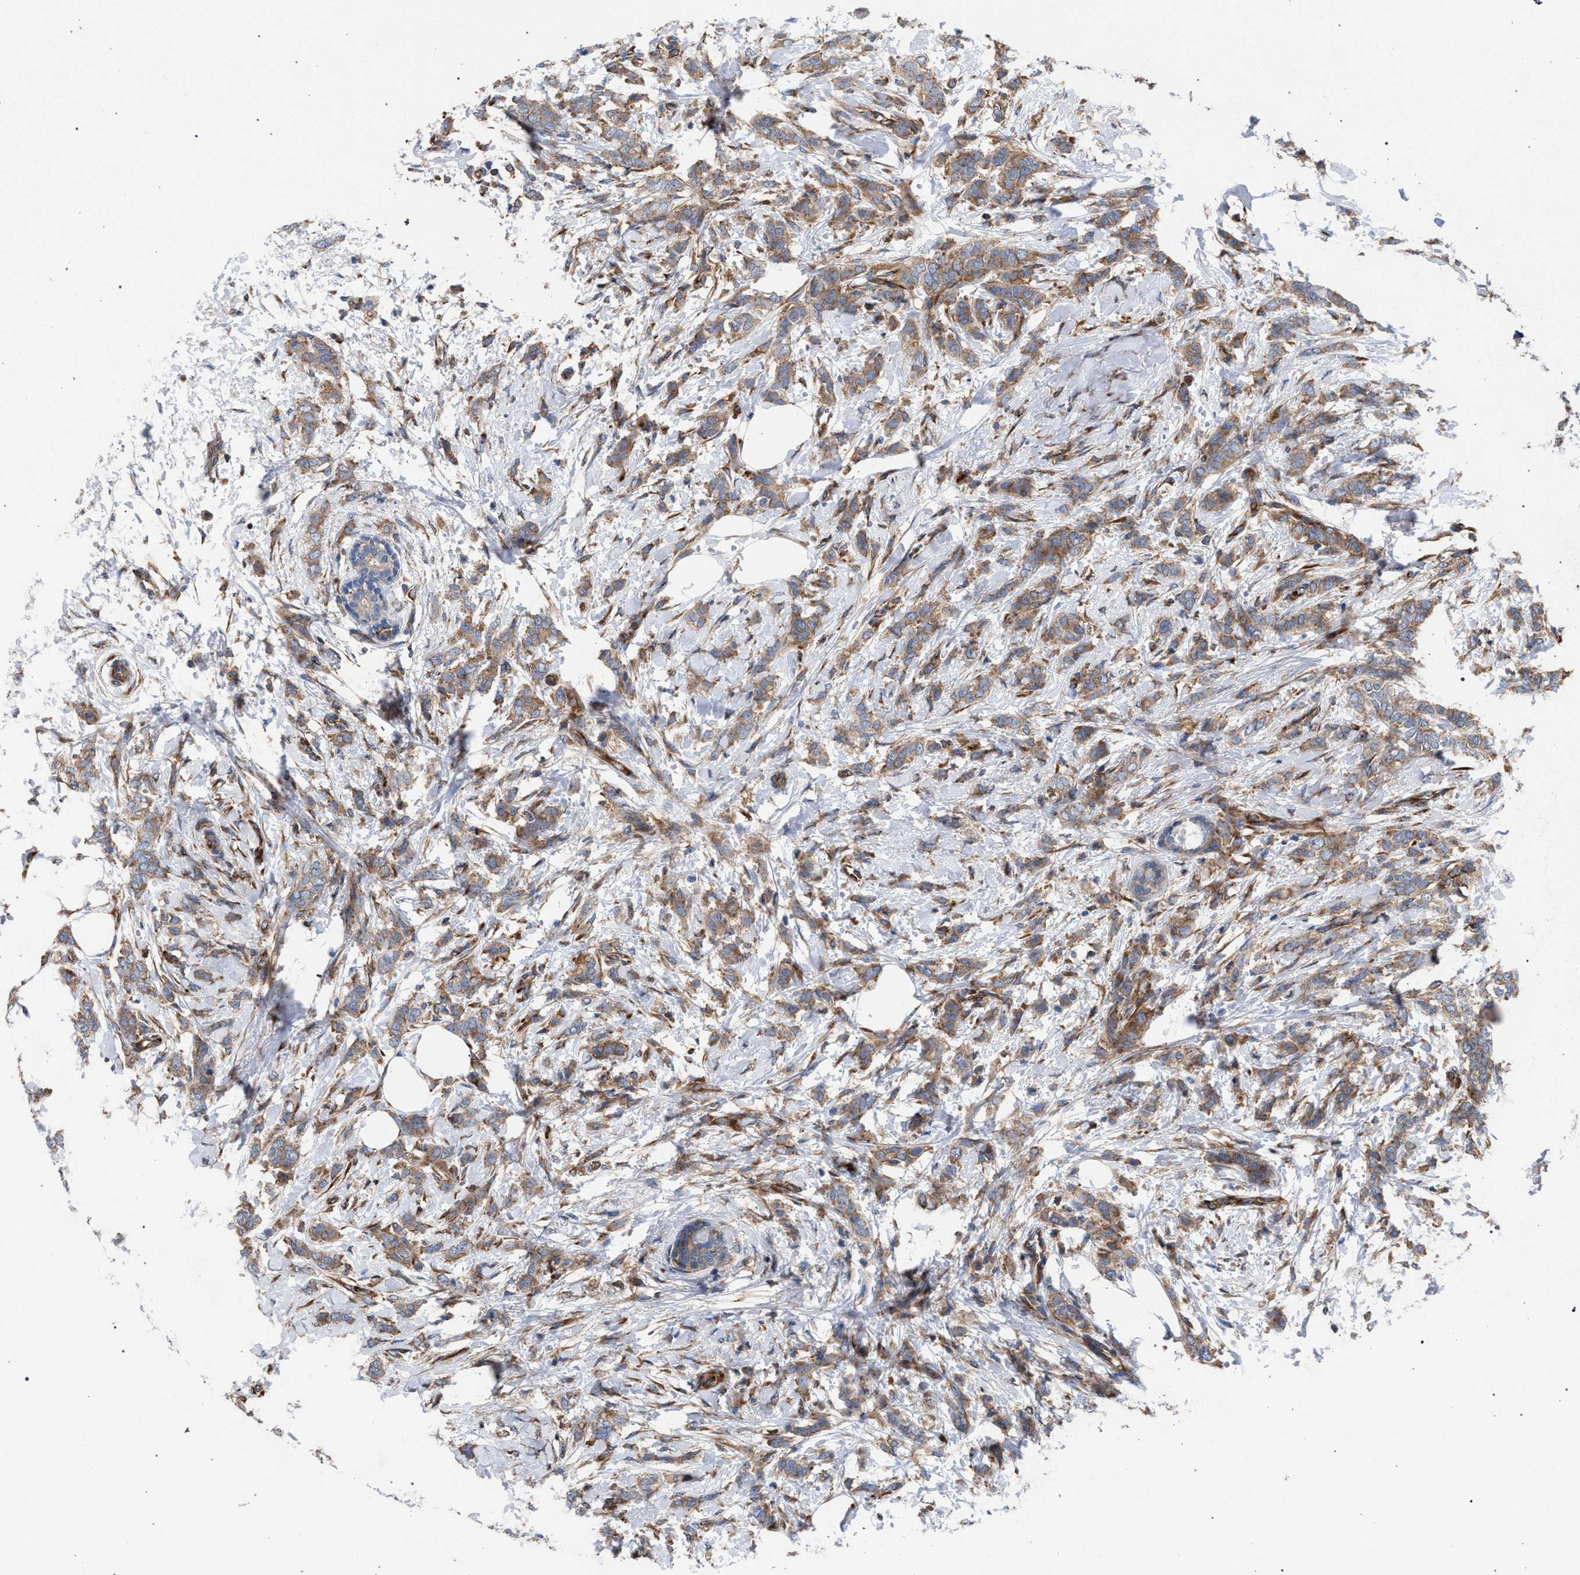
{"staining": {"intensity": "moderate", "quantity": ">75%", "location": "cytoplasmic/membranous"}, "tissue": "breast cancer", "cell_type": "Tumor cells", "image_type": "cancer", "snomed": [{"axis": "morphology", "description": "Lobular carcinoma, in situ"}, {"axis": "morphology", "description": "Lobular carcinoma"}, {"axis": "topography", "description": "Breast"}], "caption": "Breast cancer stained with a protein marker displays moderate staining in tumor cells.", "gene": "CDR2L", "patient": {"sex": "female", "age": 41}}